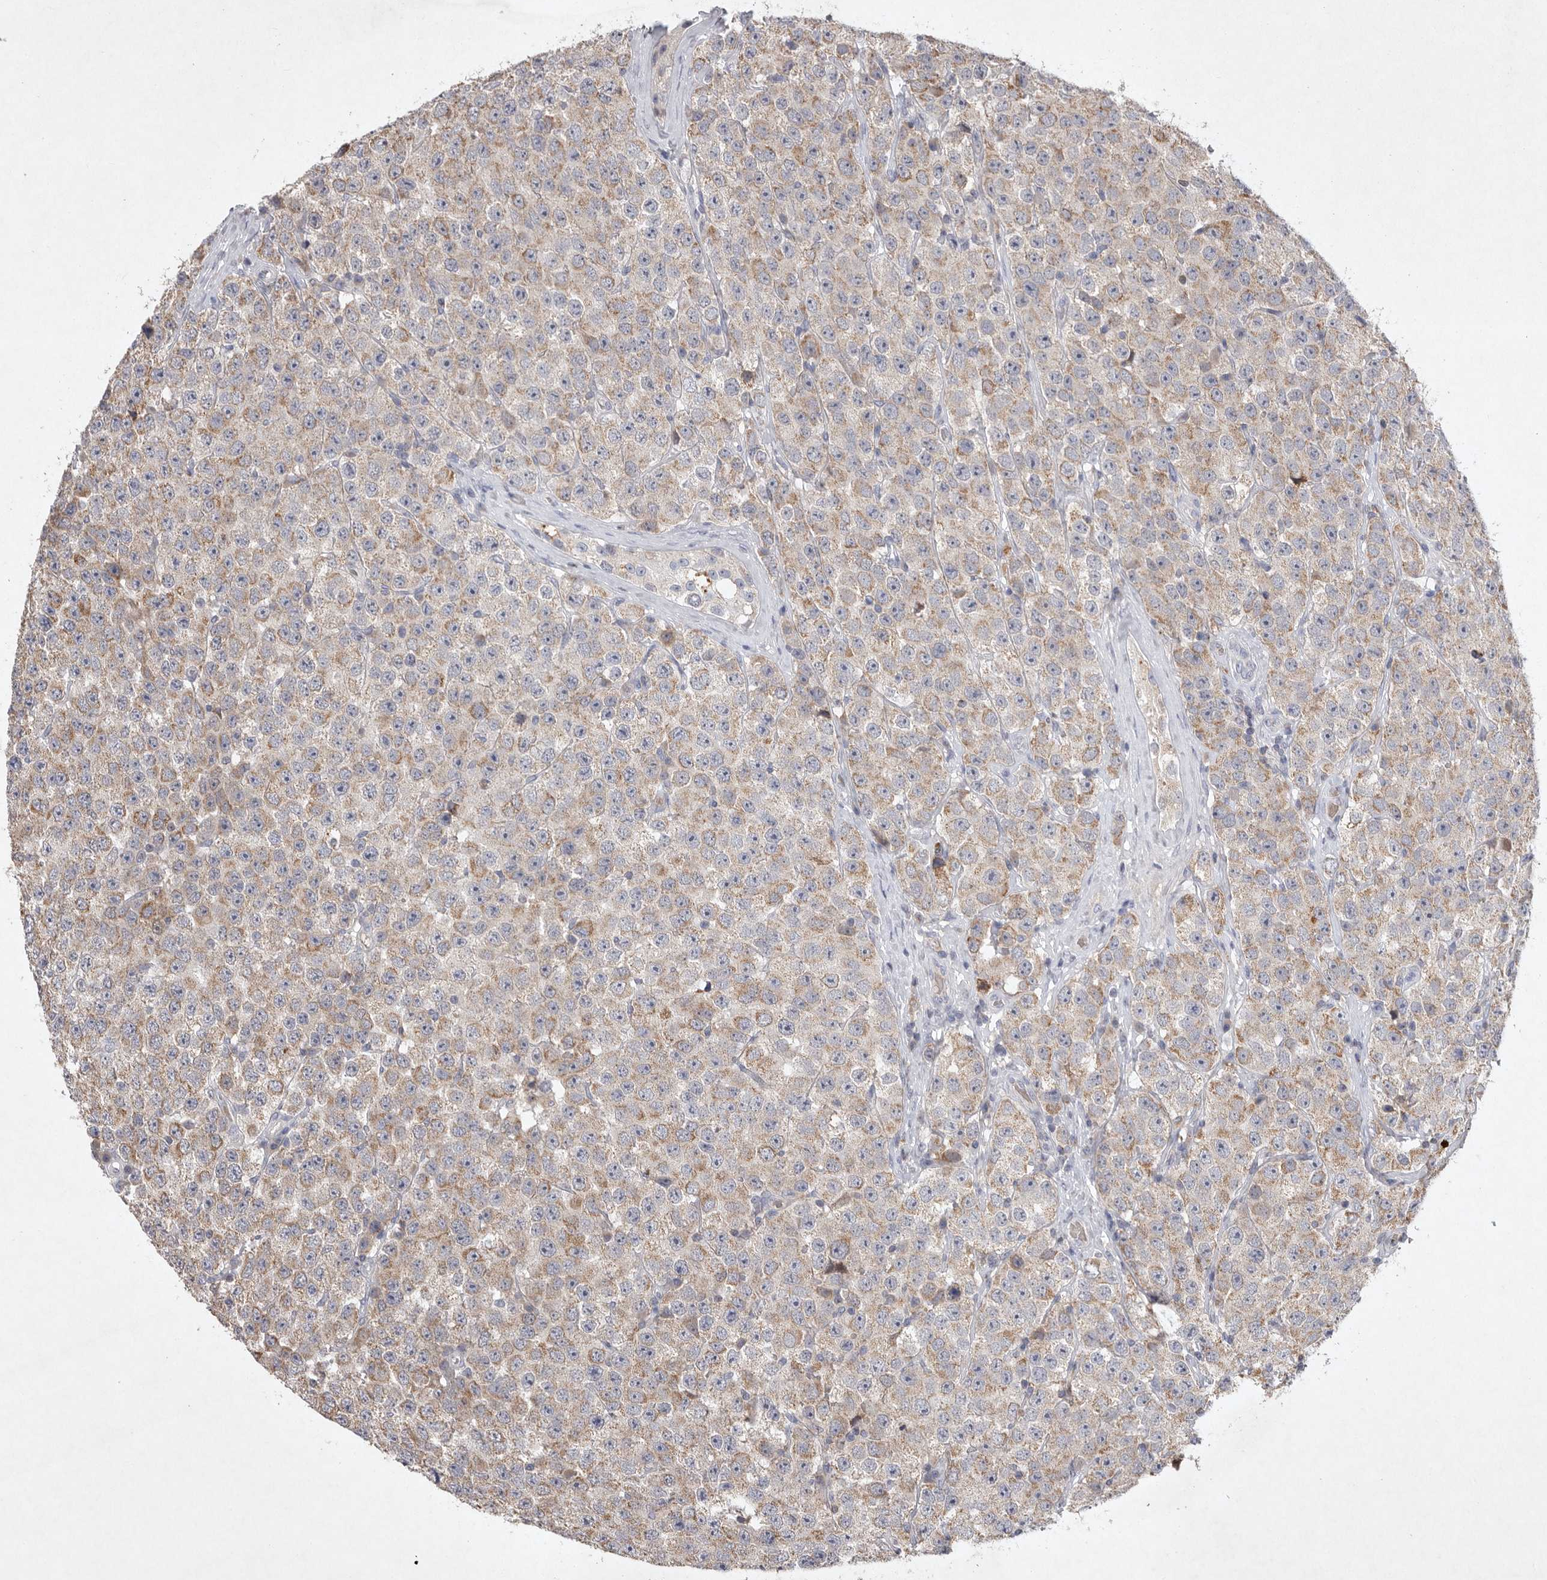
{"staining": {"intensity": "moderate", "quantity": "<25%", "location": "cytoplasmic/membranous"}, "tissue": "testis cancer", "cell_type": "Tumor cells", "image_type": "cancer", "snomed": [{"axis": "morphology", "description": "Seminoma, NOS"}, {"axis": "morphology", "description": "Carcinoma, Embryonal, NOS"}, {"axis": "topography", "description": "Testis"}], "caption": "Testis seminoma was stained to show a protein in brown. There is low levels of moderate cytoplasmic/membranous staining in approximately <25% of tumor cells.", "gene": "TNFSF14", "patient": {"sex": "male", "age": 28}}